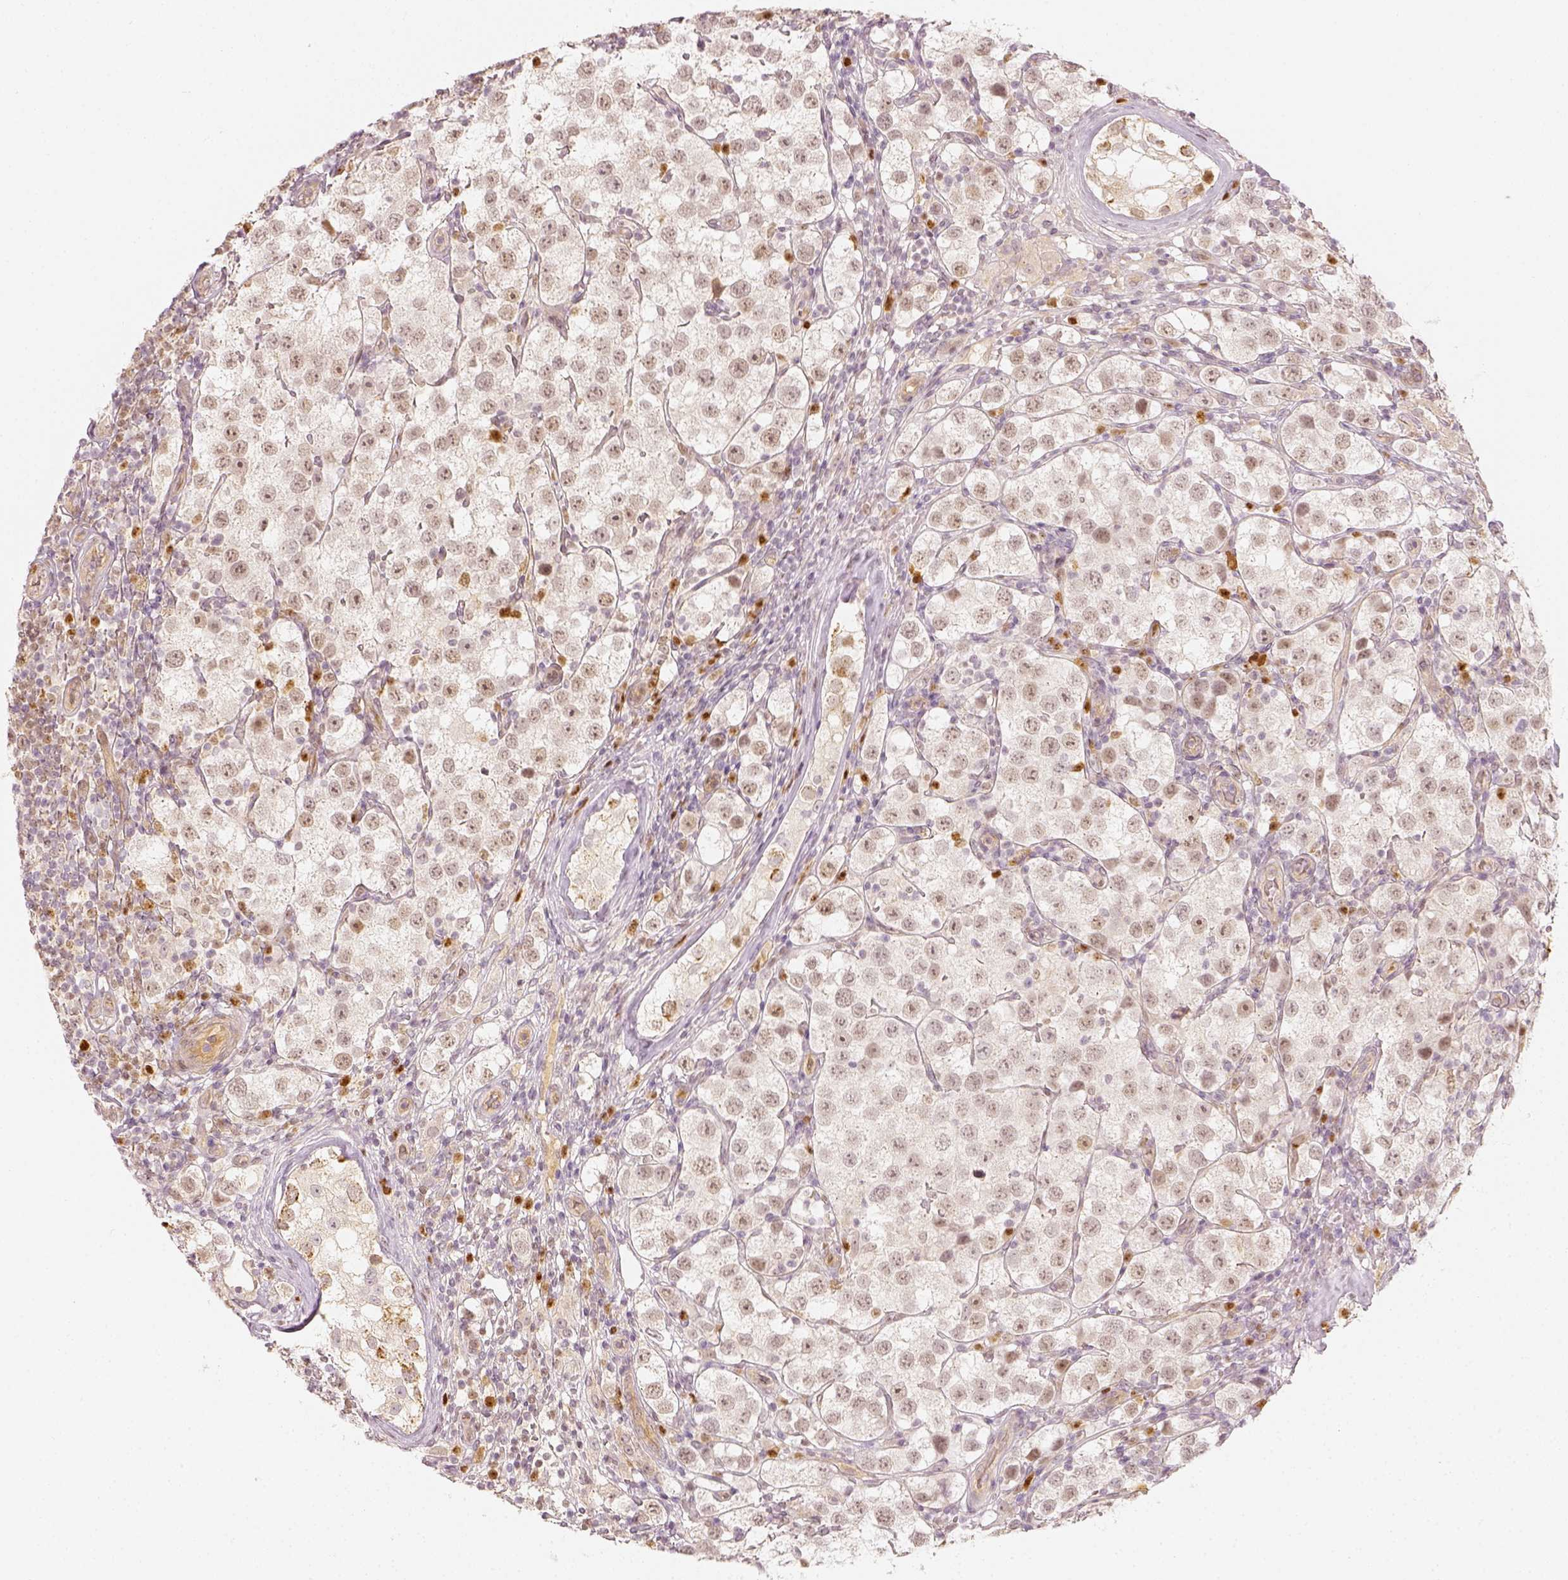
{"staining": {"intensity": "weak", "quantity": "25%-75%", "location": "nuclear"}, "tissue": "testis cancer", "cell_type": "Tumor cells", "image_type": "cancer", "snomed": [{"axis": "morphology", "description": "Seminoma, NOS"}, {"axis": "topography", "description": "Testis"}], "caption": "Immunohistochemical staining of human seminoma (testis) exhibits weak nuclear protein staining in approximately 25%-75% of tumor cells.", "gene": "EAF2", "patient": {"sex": "male", "age": 37}}